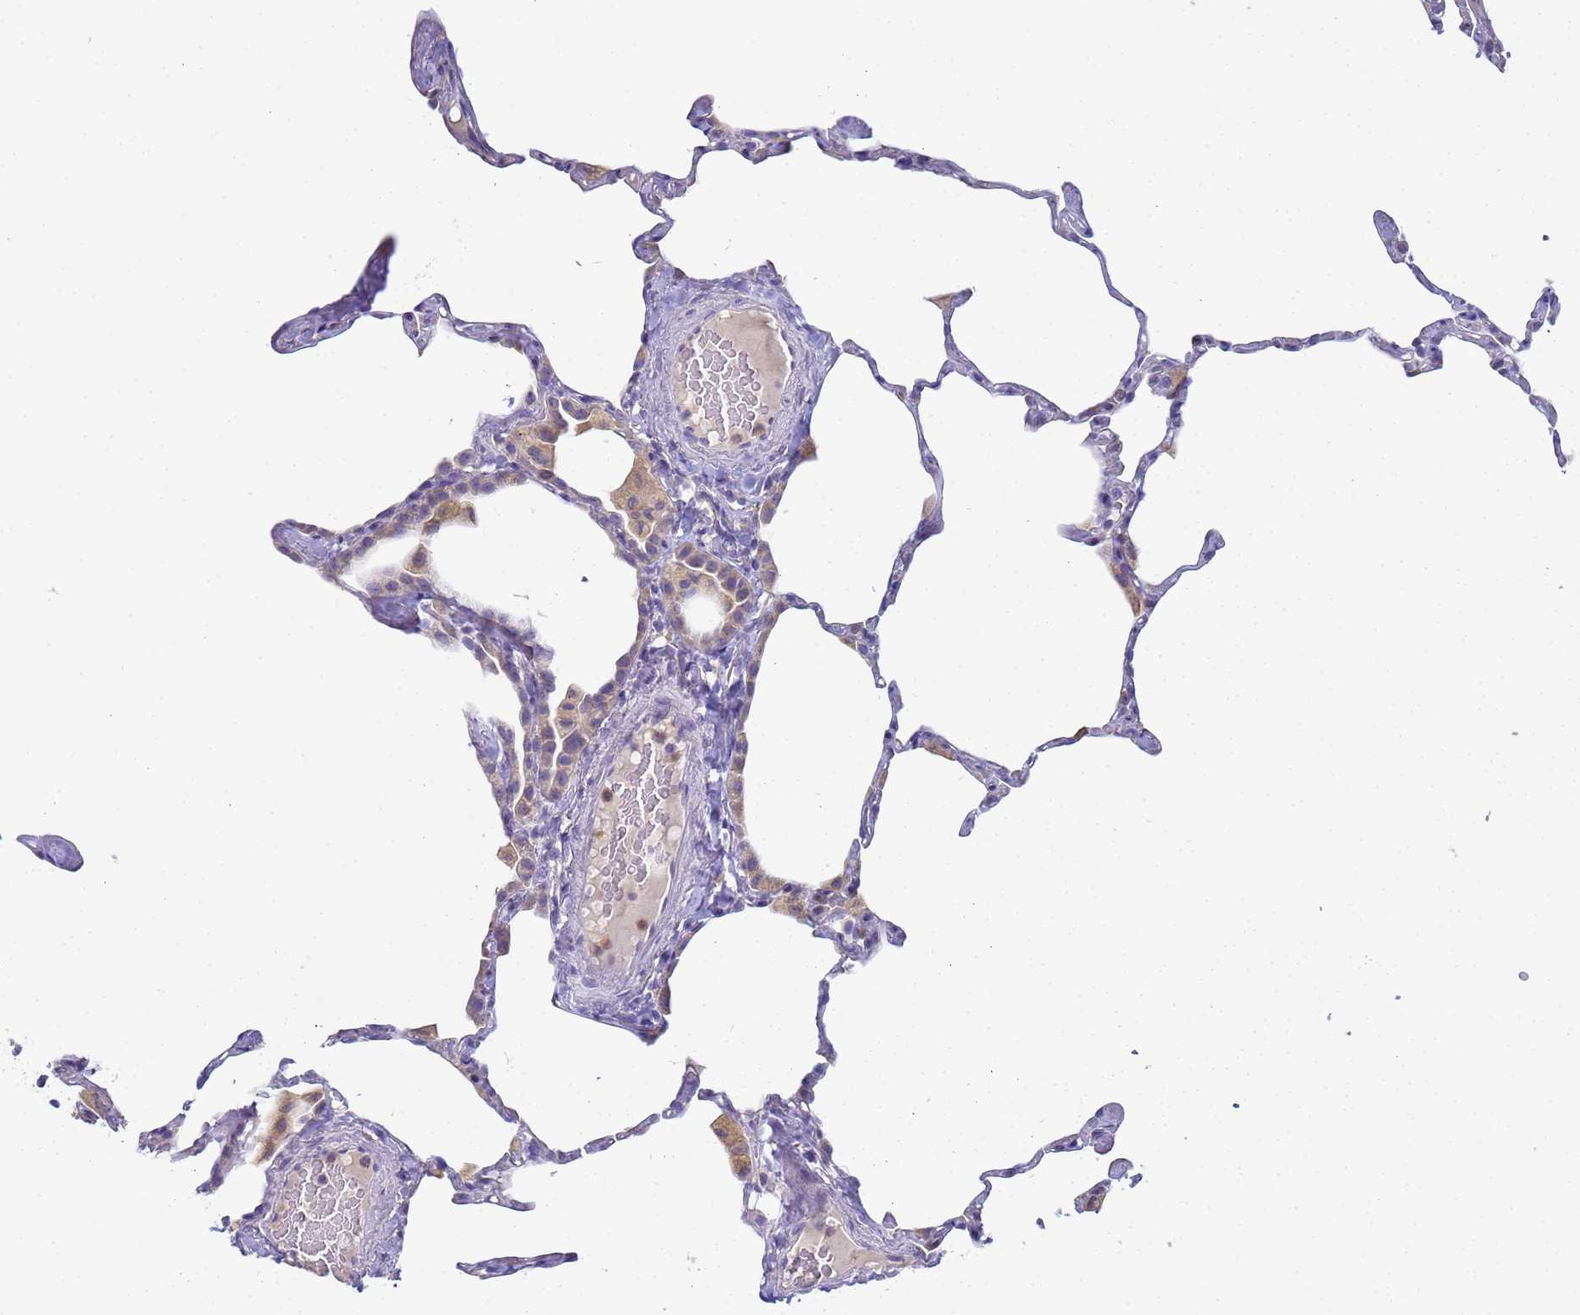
{"staining": {"intensity": "negative", "quantity": "none", "location": "none"}, "tissue": "lung", "cell_type": "Alveolar cells", "image_type": "normal", "snomed": [{"axis": "morphology", "description": "Normal tissue, NOS"}, {"axis": "topography", "description": "Lung"}], "caption": "Alveolar cells are negative for protein expression in benign human lung. (DAB immunohistochemistry (IHC) visualized using brightfield microscopy, high magnification).", "gene": "CR1", "patient": {"sex": "male", "age": 65}}